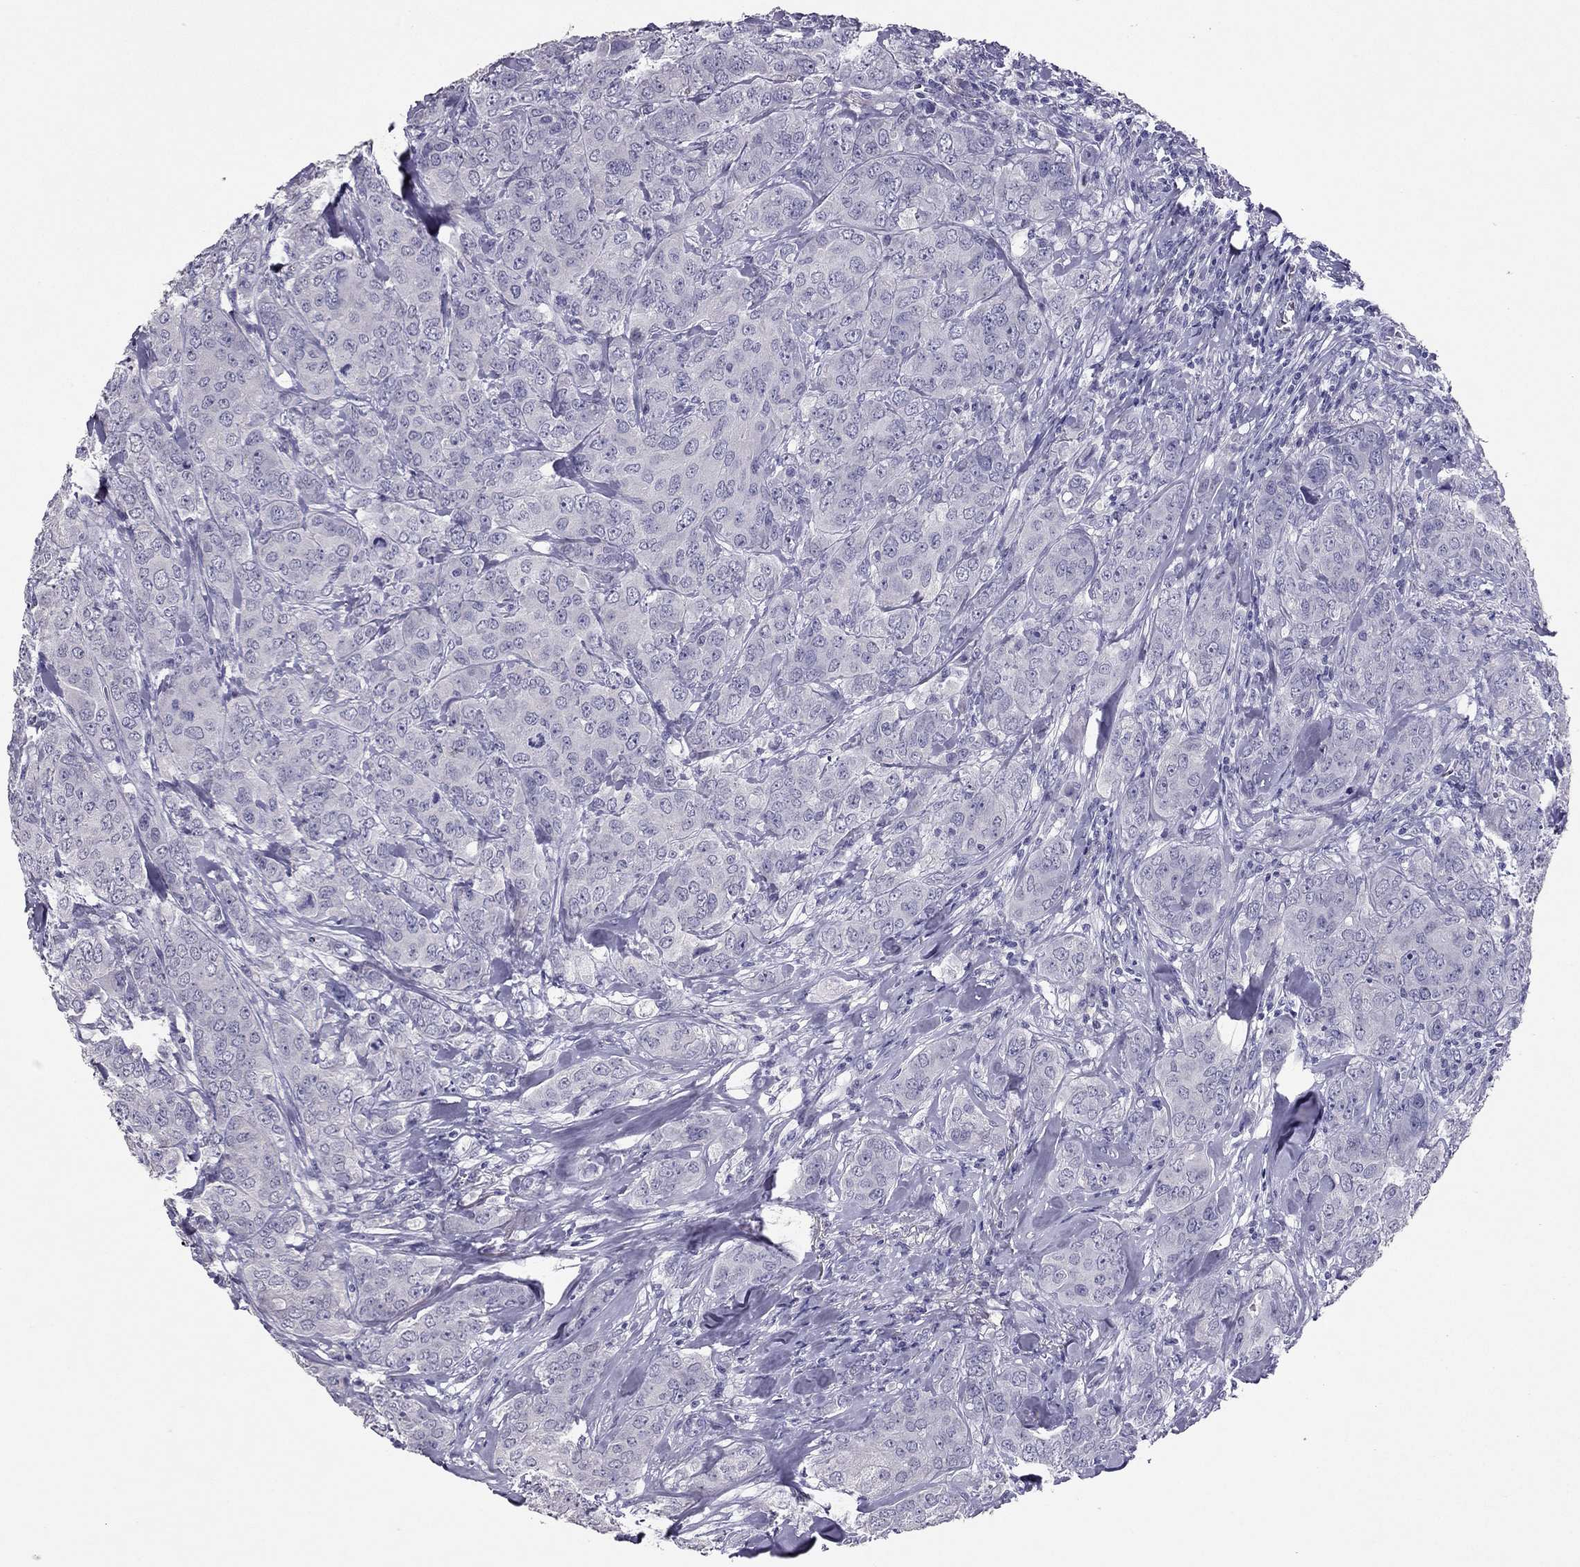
{"staining": {"intensity": "negative", "quantity": "none", "location": "none"}, "tissue": "breast cancer", "cell_type": "Tumor cells", "image_type": "cancer", "snomed": [{"axis": "morphology", "description": "Duct carcinoma"}, {"axis": "topography", "description": "Breast"}], "caption": "Protein analysis of breast cancer (intraductal carcinoma) shows no significant staining in tumor cells. The staining is performed using DAB brown chromogen with nuclei counter-stained in using hematoxylin.", "gene": "RHO", "patient": {"sex": "female", "age": 43}}